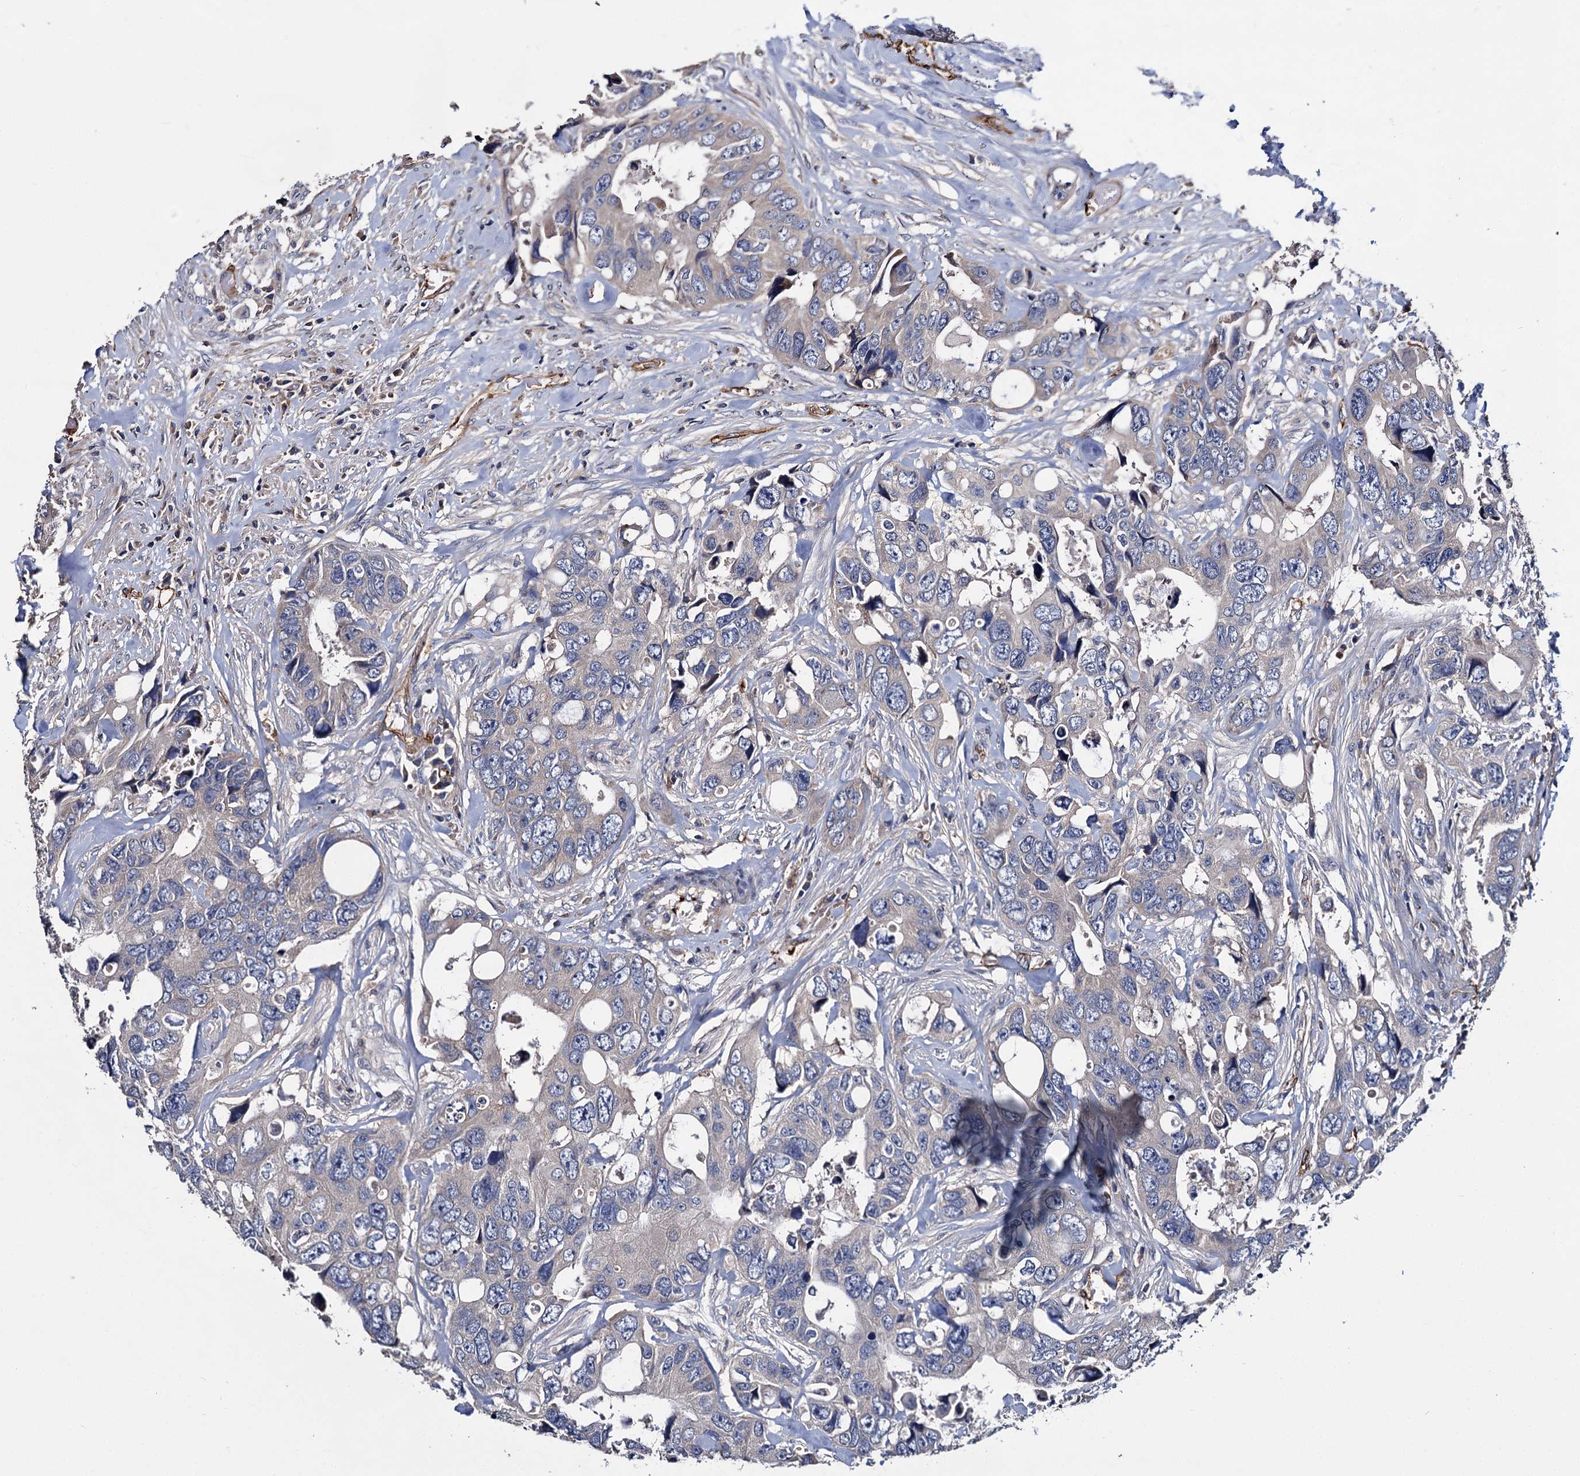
{"staining": {"intensity": "weak", "quantity": "25%-75%", "location": "cytoplasmic/membranous"}, "tissue": "colorectal cancer", "cell_type": "Tumor cells", "image_type": "cancer", "snomed": [{"axis": "morphology", "description": "Adenocarcinoma, NOS"}, {"axis": "topography", "description": "Rectum"}], "caption": "Protein analysis of colorectal cancer (adenocarcinoma) tissue exhibits weak cytoplasmic/membranous expression in approximately 25%-75% of tumor cells.", "gene": "CACNA1C", "patient": {"sex": "male", "age": 57}}